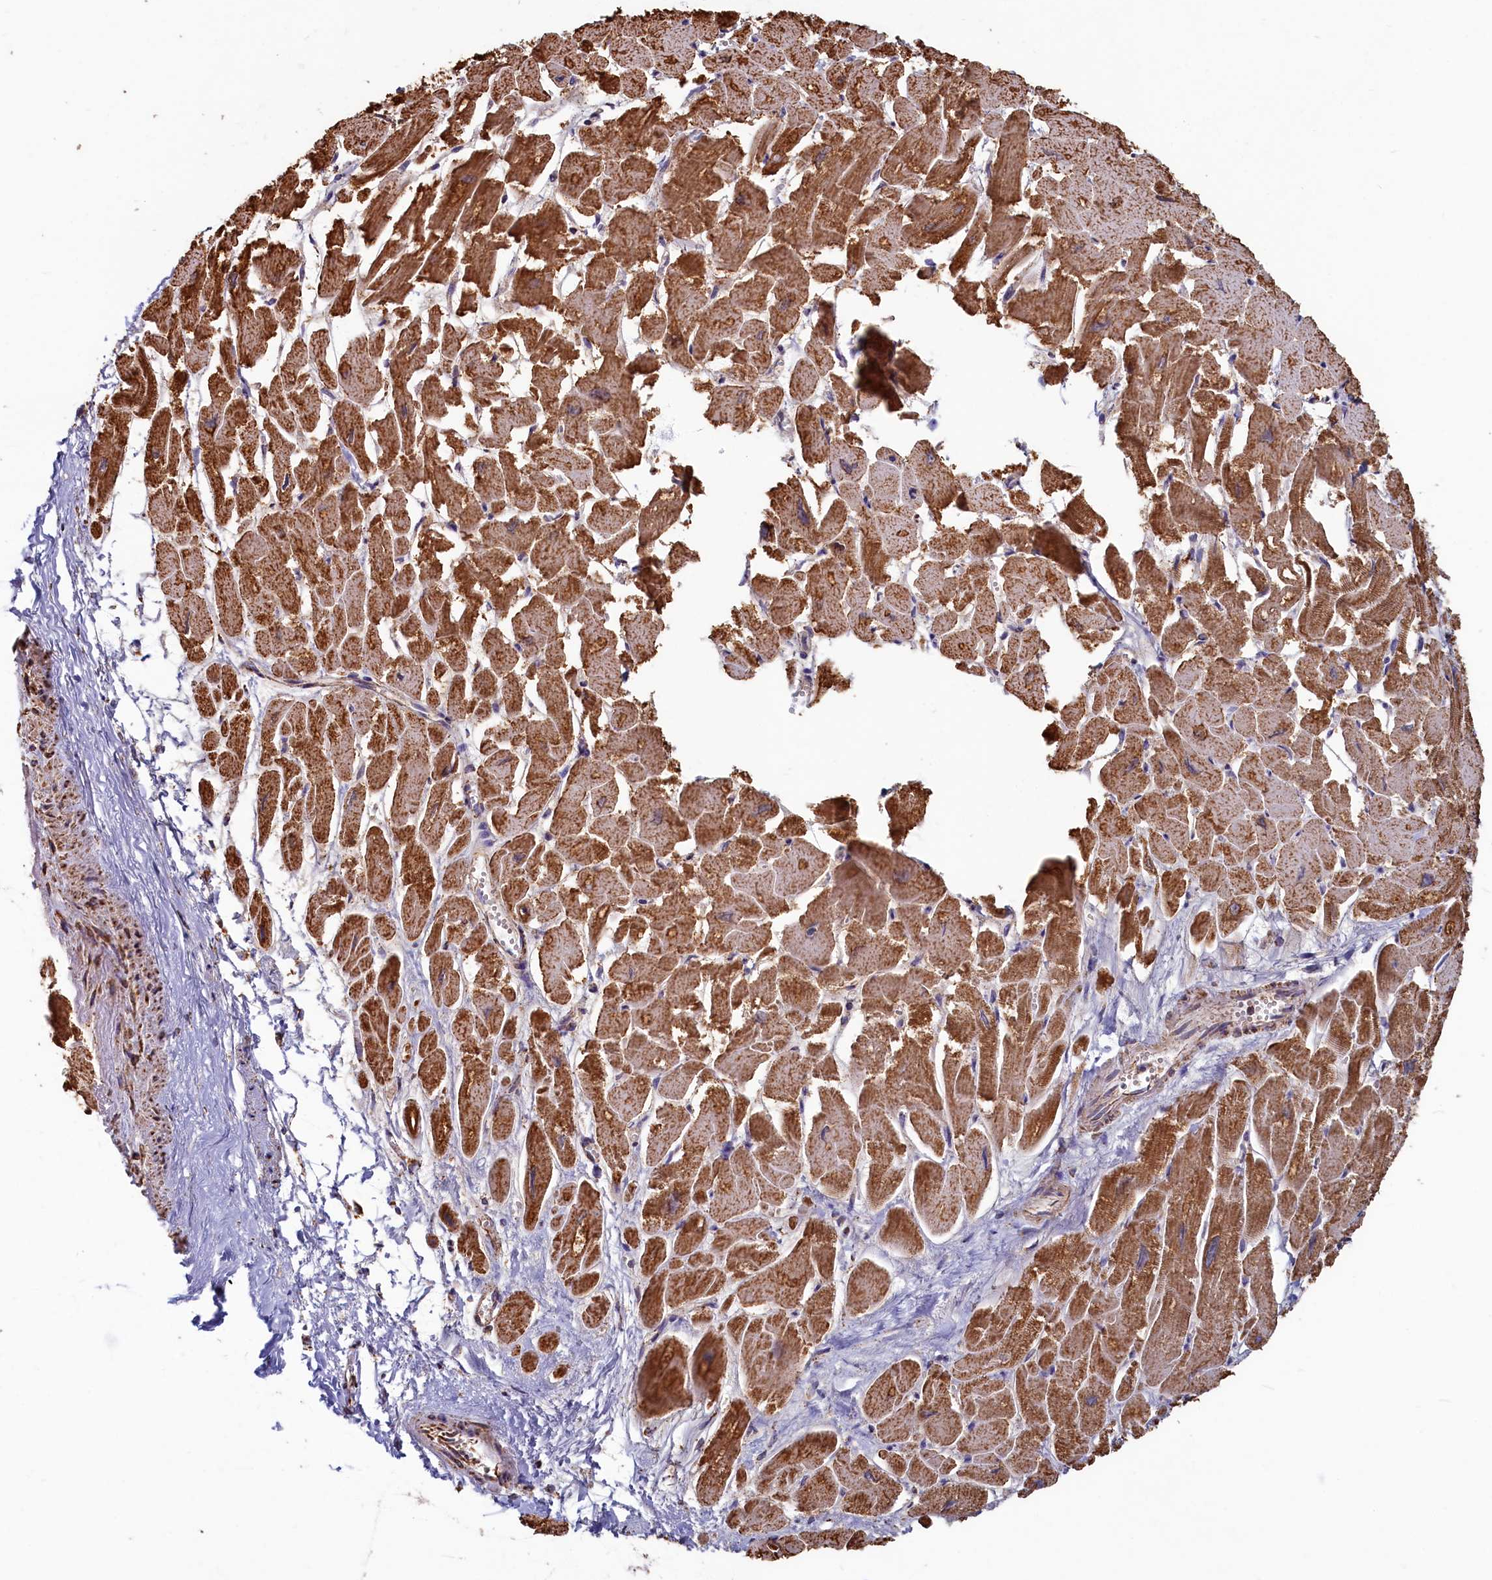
{"staining": {"intensity": "moderate", "quantity": ">75%", "location": "cytoplasmic/membranous"}, "tissue": "heart muscle", "cell_type": "Cardiomyocytes", "image_type": "normal", "snomed": [{"axis": "morphology", "description": "Normal tissue, NOS"}, {"axis": "topography", "description": "Heart"}], "caption": "Protein analysis of unremarkable heart muscle reveals moderate cytoplasmic/membranous expression in about >75% of cardiomyocytes. The protein of interest is stained brown, and the nuclei are stained in blue (DAB IHC with brightfield microscopy, high magnification).", "gene": "SPR", "patient": {"sex": "male", "age": 54}}